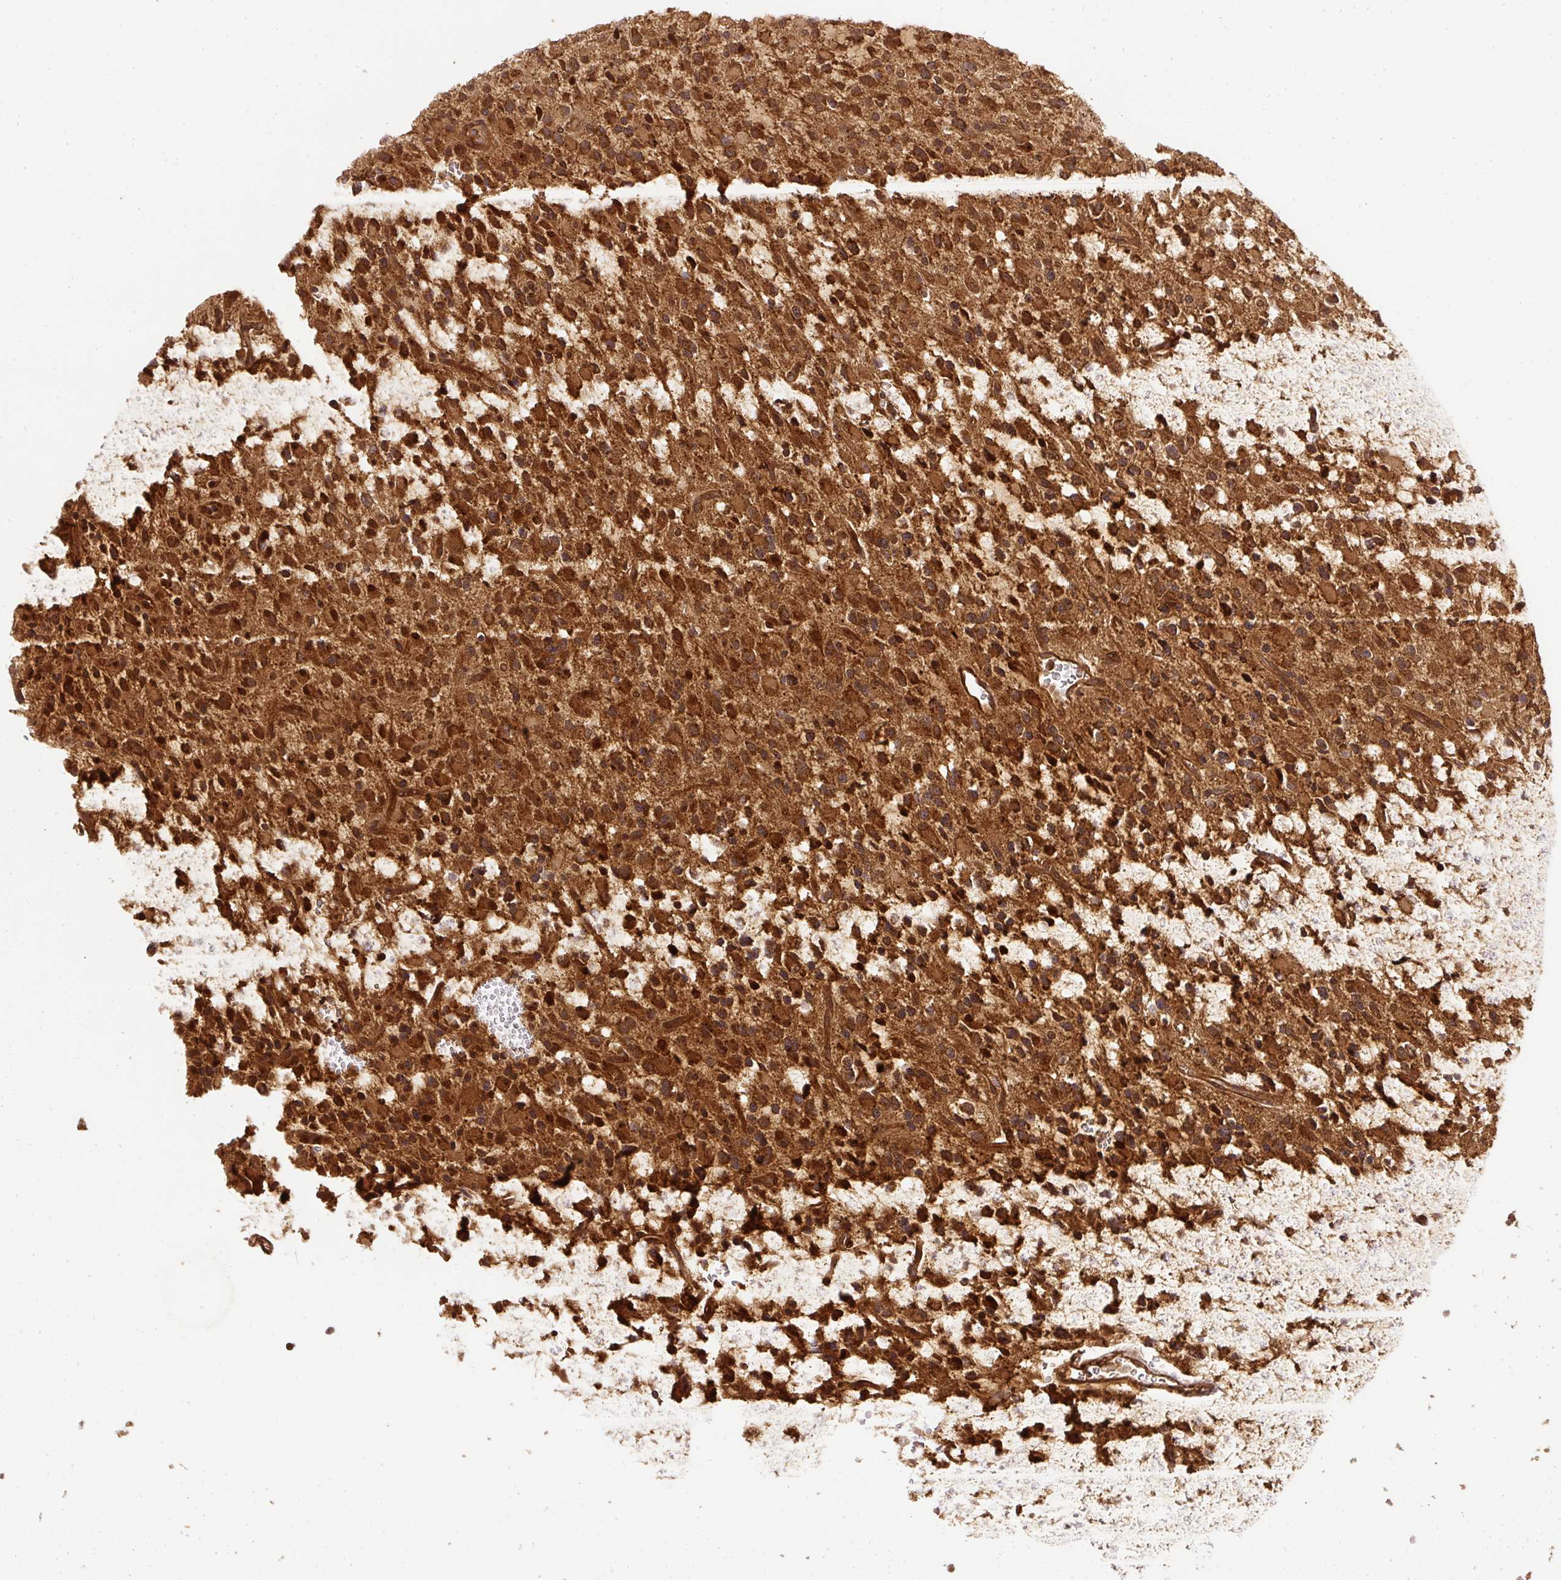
{"staining": {"intensity": "strong", "quantity": ">75%", "location": "cytoplasmic/membranous,nuclear"}, "tissue": "glioma", "cell_type": "Tumor cells", "image_type": "cancer", "snomed": [{"axis": "morphology", "description": "Glioma, malignant, High grade"}, {"axis": "topography", "description": "Brain"}], "caption": "Human malignant glioma (high-grade) stained for a protein (brown) displays strong cytoplasmic/membranous and nuclear positive expression in about >75% of tumor cells.", "gene": "PSMD1", "patient": {"sex": "male", "age": 34}}